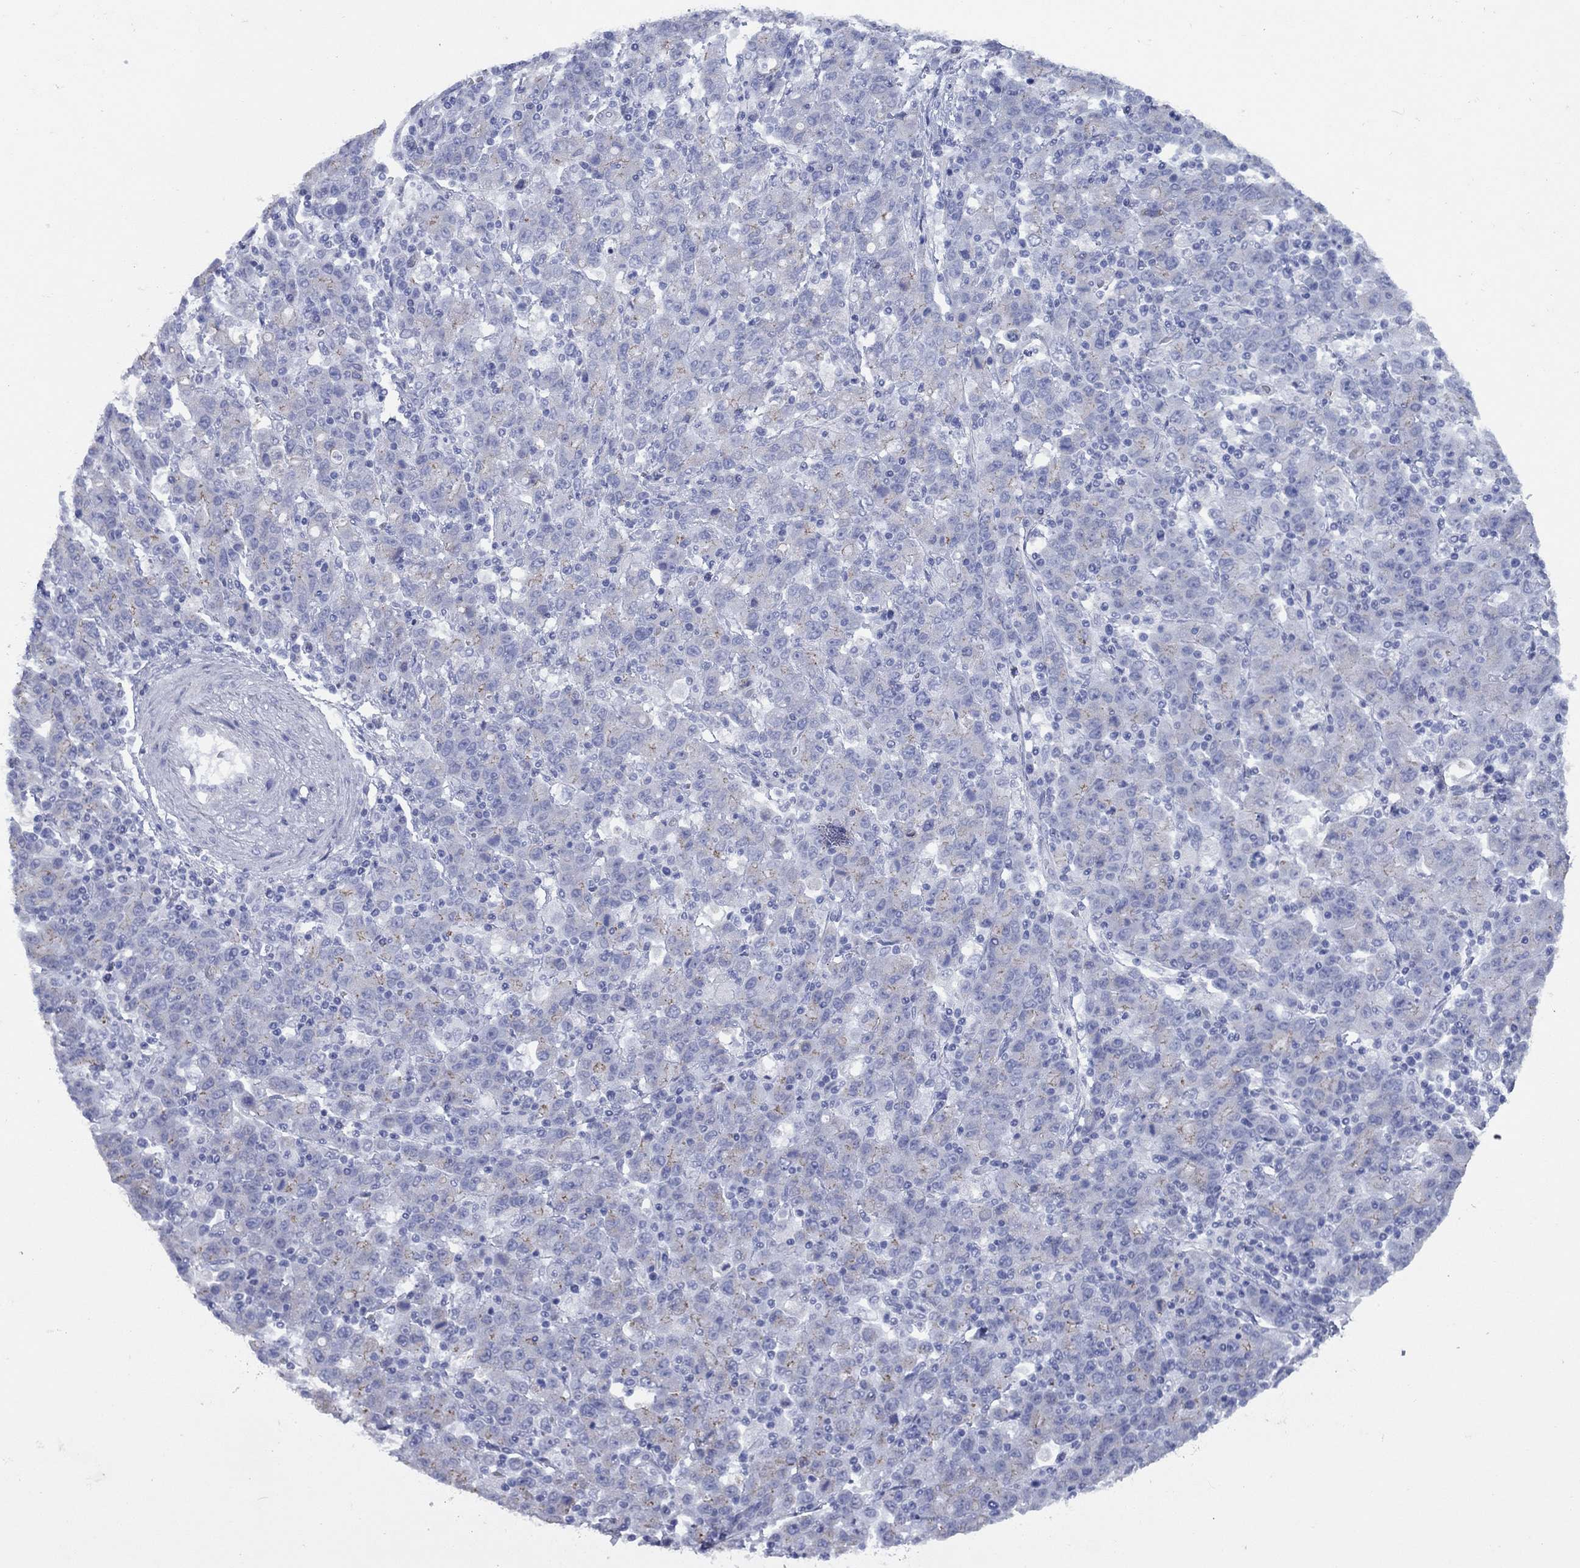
{"staining": {"intensity": "moderate", "quantity": "<25%", "location": "cytoplasmic/membranous"}, "tissue": "stomach cancer", "cell_type": "Tumor cells", "image_type": "cancer", "snomed": [{"axis": "morphology", "description": "Adenocarcinoma, NOS"}, {"axis": "topography", "description": "Stomach, upper"}], "caption": "Approximately <25% of tumor cells in human stomach cancer (adenocarcinoma) show moderate cytoplasmic/membranous protein staining as visualized by brown immunohistochemical staining.", "gene": "PDZD3", "patient": {"sex": "male", "age": 69}}